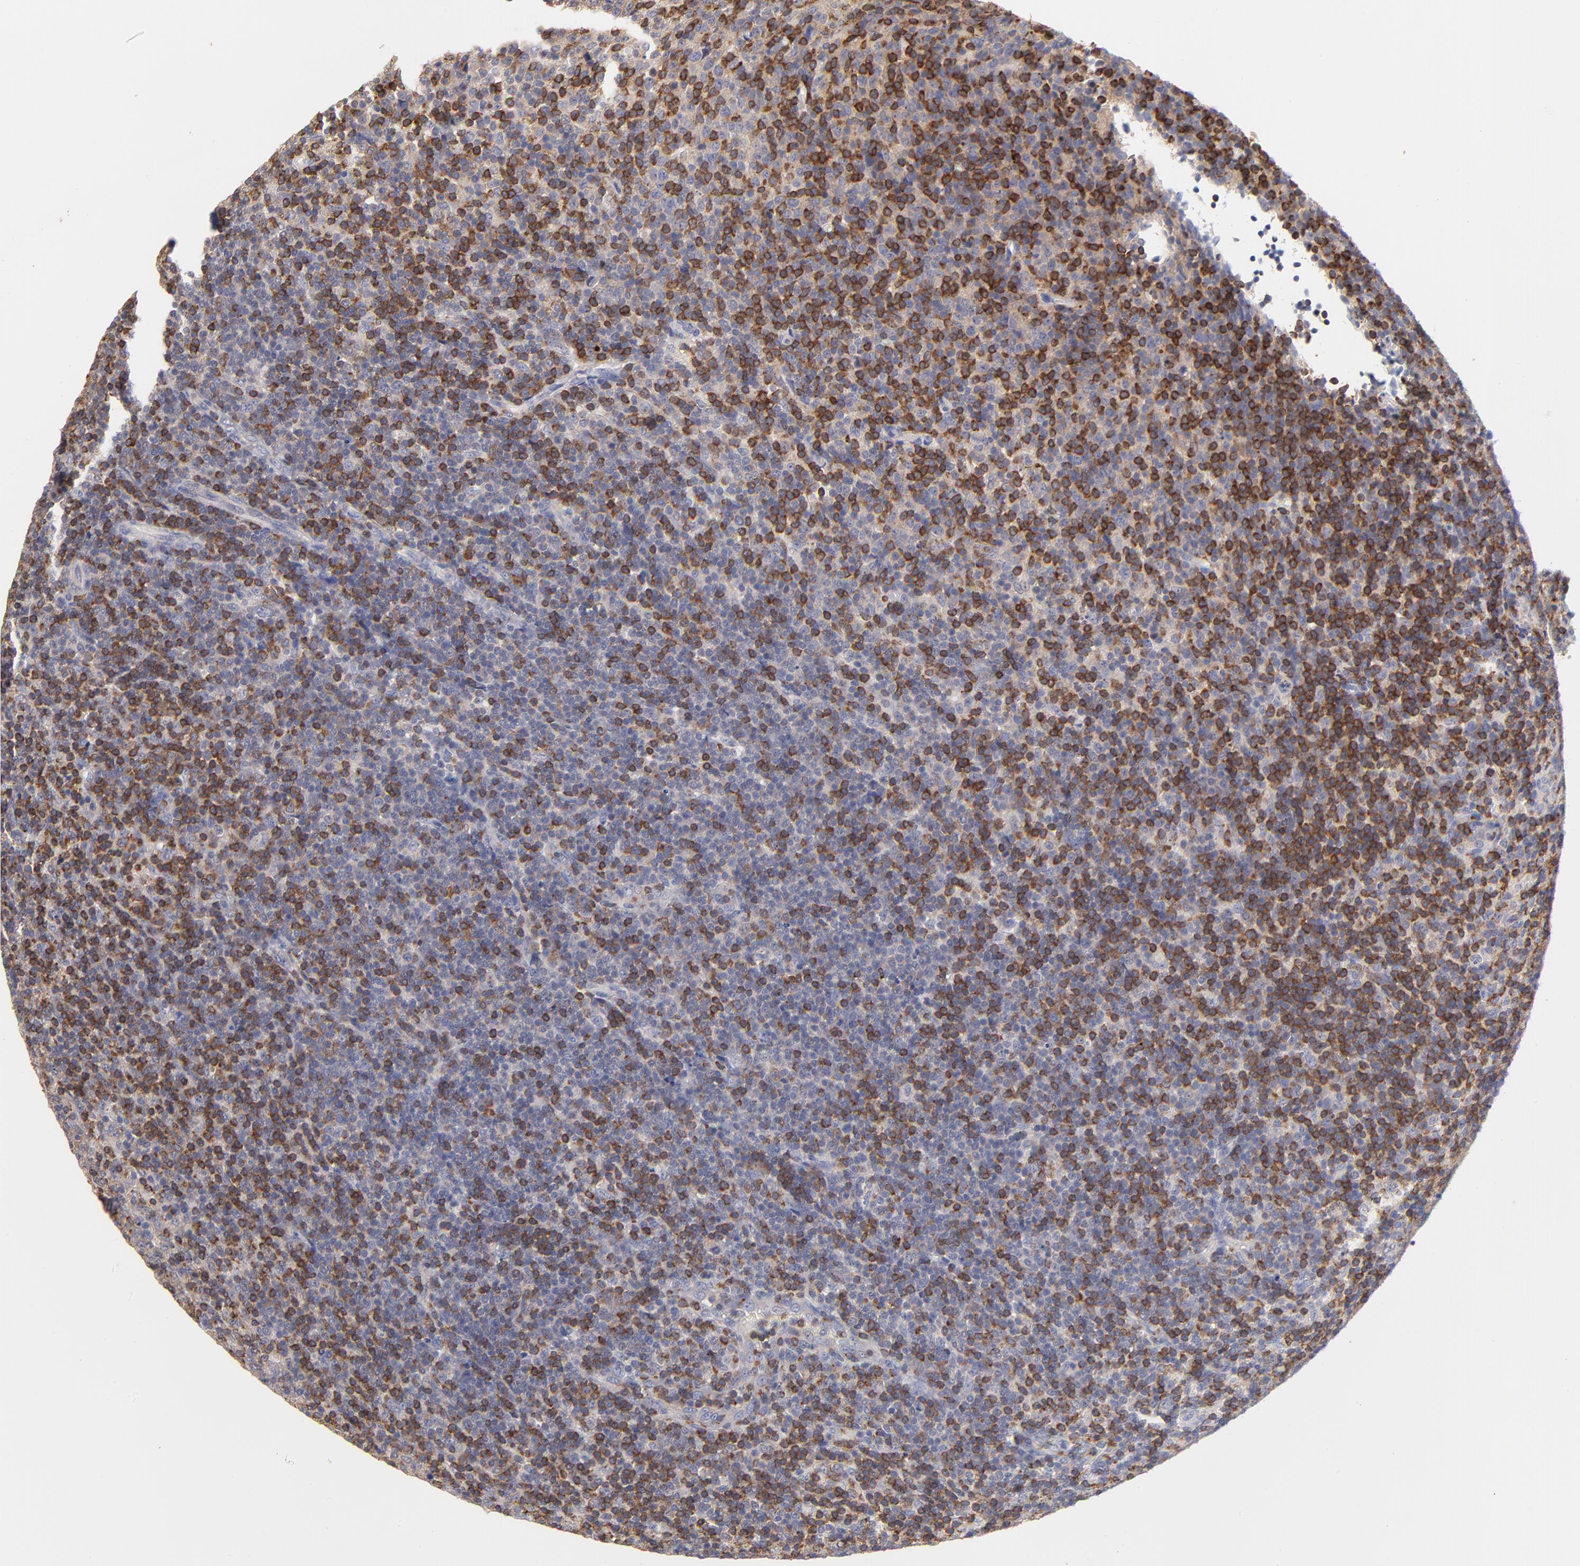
{"staining": {"intensity": "negative", "quantity": "none", "location": "none"}, "tissue": "lymphoma", "cell_type": "Tumor cells", "image_type": "cancer", "snomed": [{"axis": "morphology", "description": "Malignant lymphoma, non-Hodgkin's type, Low grade"}, {"axis": "topography", "description": "Lymph node"}], "caption": "Immunohistochemistry histopathology image of human lymphoma stained for a protein (brown), which exhibits no positivity in tumor cells. (Stains: DAB (3,3'-diaminobenzidine) immunohistochemistry (IHC) with hematoxylin counter stain, Microscopy: brightfield microscopy at high magnification).", "gene": "KREMEN2", "patient": {"sex": "male", "age": 70}}